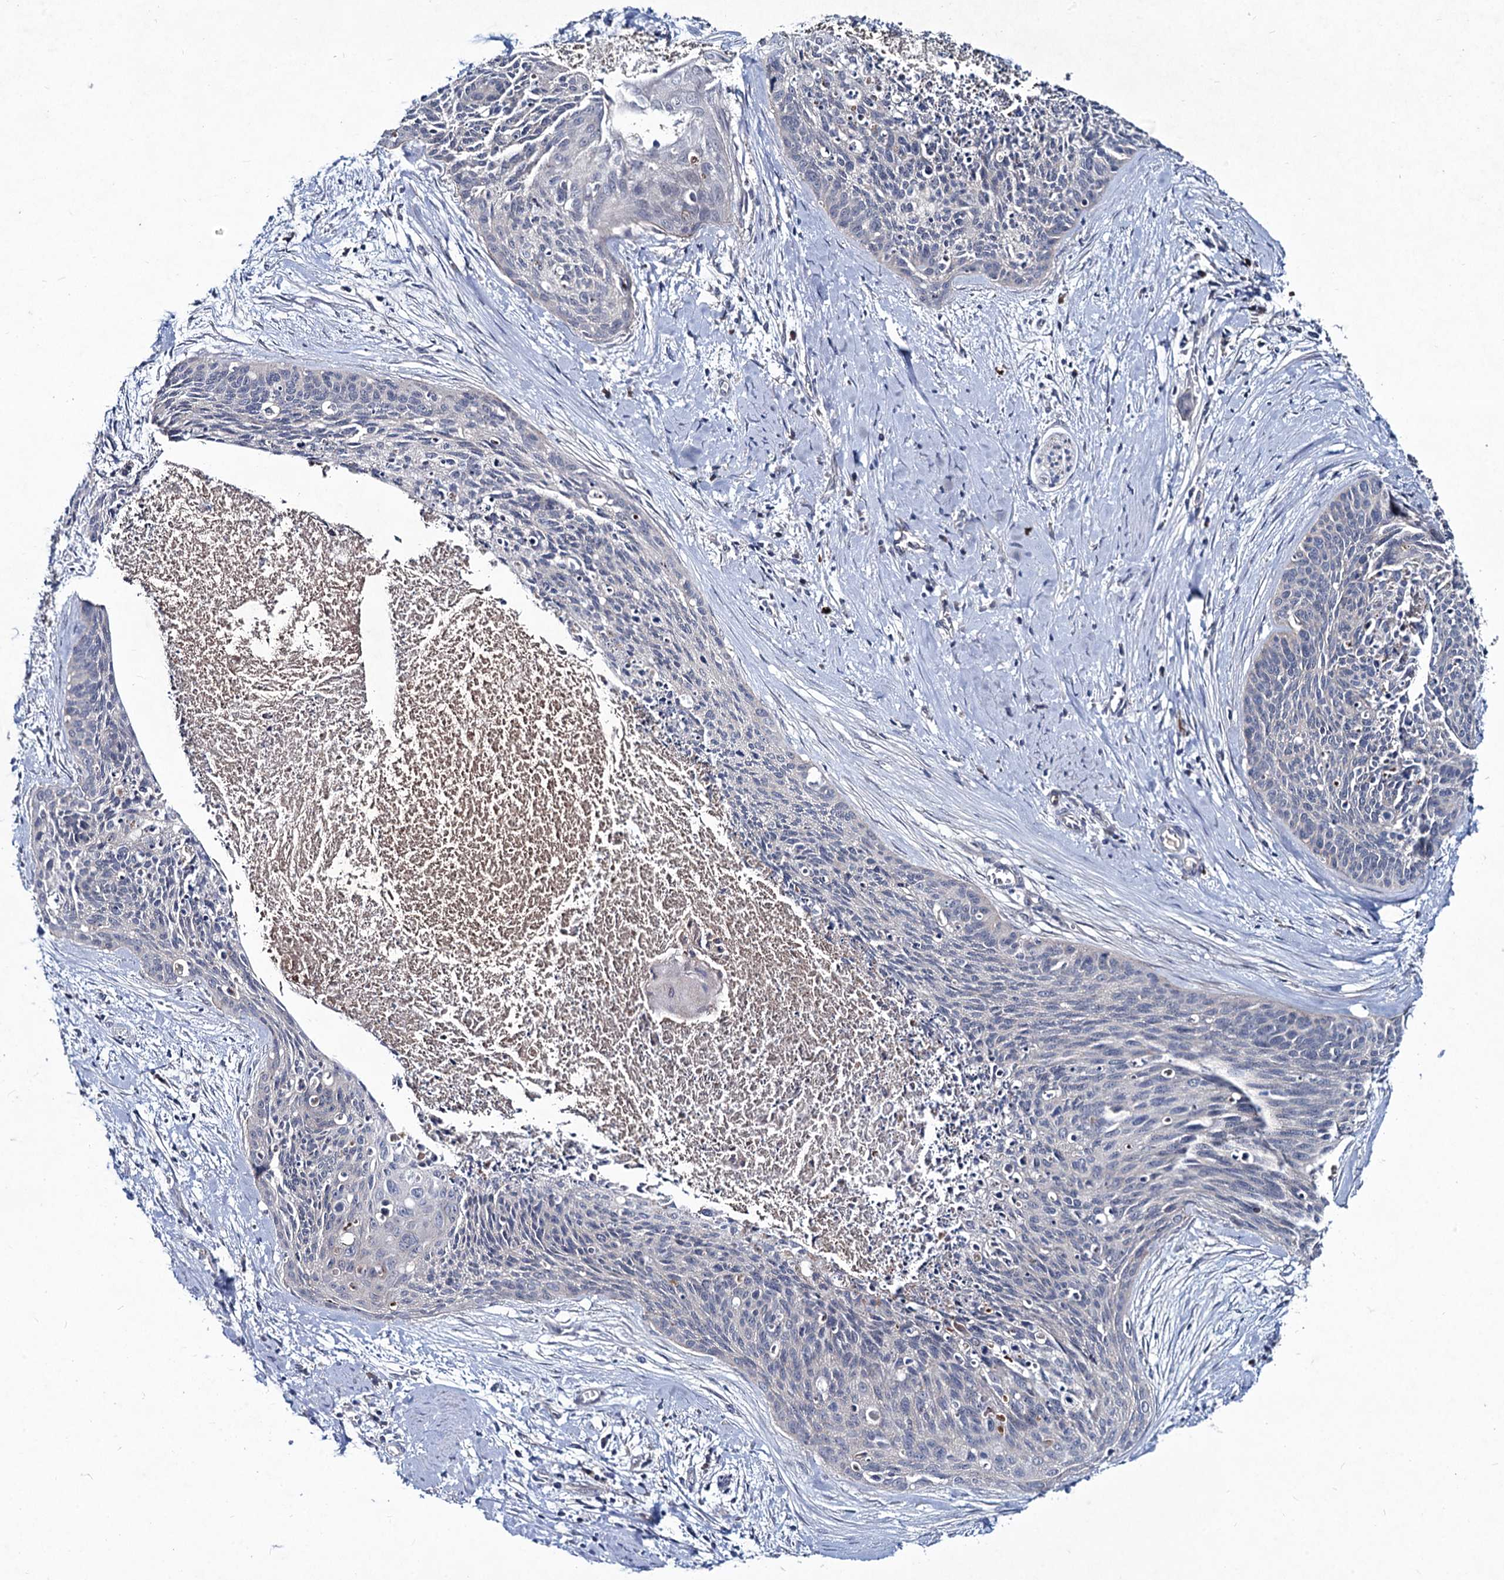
{"staining": {"intensity": "negative", "quantity": "none", "location": "none"}, "tissue": "cervical cancer", "cell_type": "Tumor cells", "image_type": "cancer", "snomed": [{"axis": "morphology", "description": "Squamous cell carcinoma, NOS"}, {"axis": "topography", "description": "Cervix"}], "caption": "Cervical cancer was stained to show a protein in brown. There is no significant positivity in tumor cells.", "gene": "RNF6", "patient": {"sex": "female", "age": 55}}